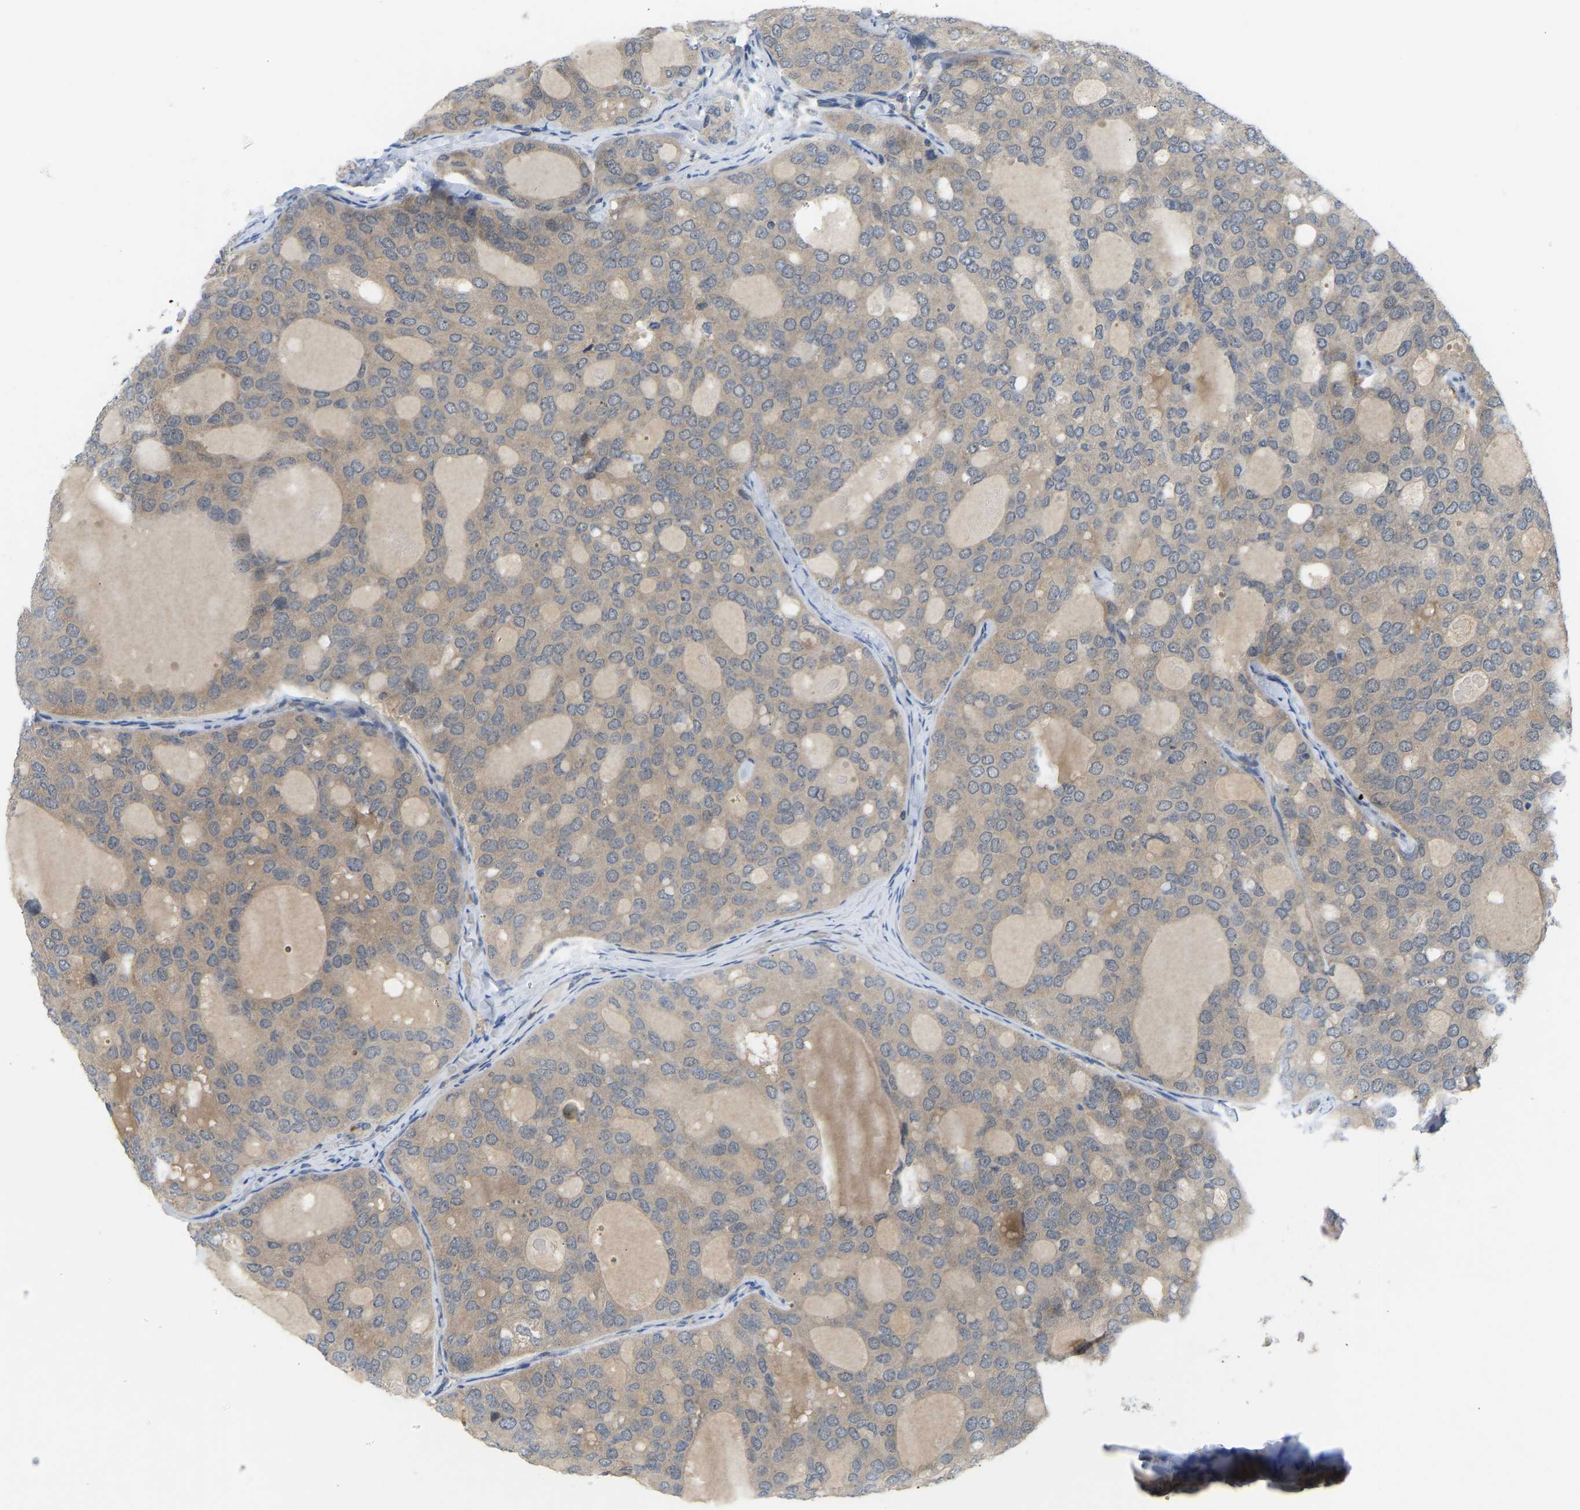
{"staining": {"intensity": "negative", "quantity": "none", "location": "none"}, "tissue": "thyroid cancer", "cell_type": "Tumor cells", "image_type": "cancer", "snomed": [{"axis": "morphology", "description": "Follicular adenoma carcinoma, NOS"}, {"axis": "topography", "description": "Thyroid gland"}], "caption": "Histopathology image shows no protein staining in tumor cells of follicular adenoma carcinoma (thyroid) tissue.", "gene": "ZNF251", "patient": {"sex": "male", "age": 75}}